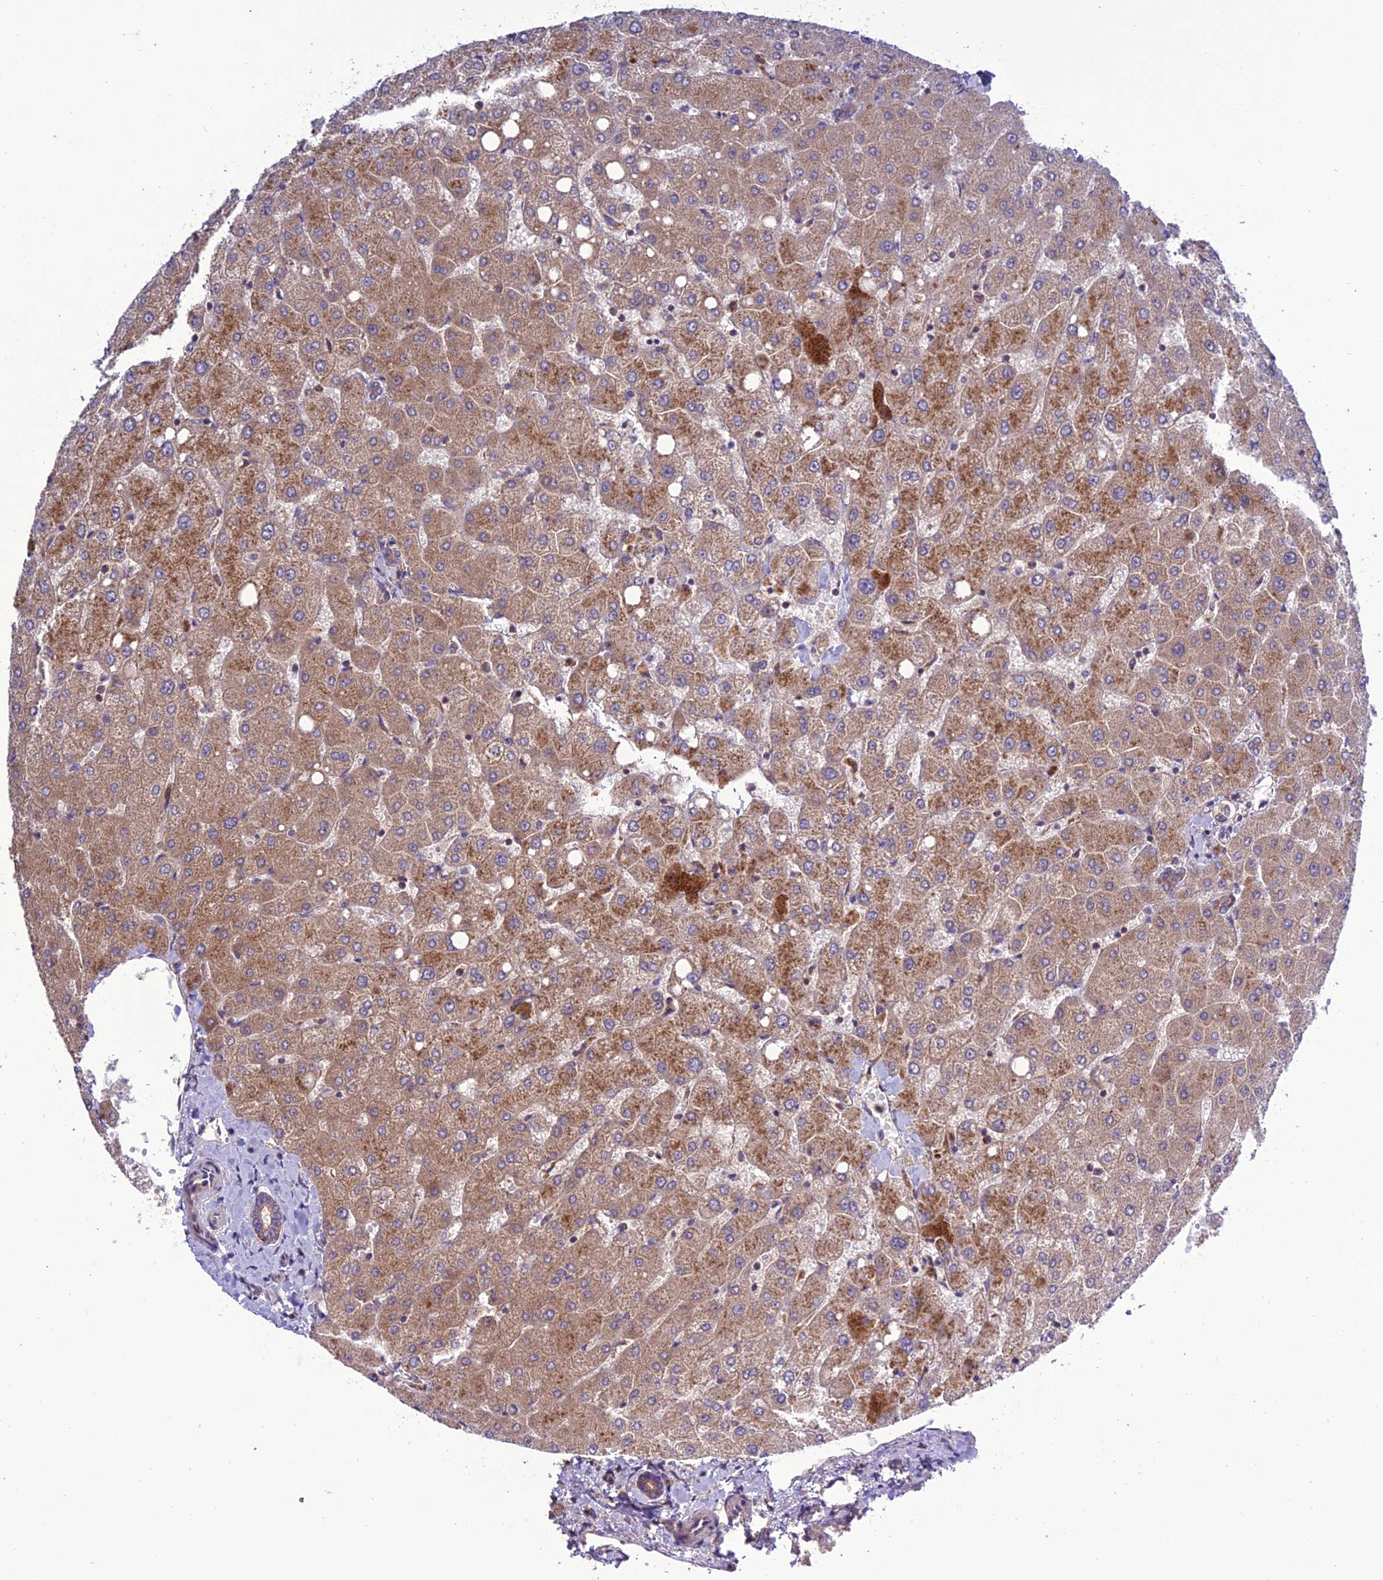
{"staining": {"intensity": "weak", "quantity": ">75%", "location": "cytoplasmic/membranous"}, "tissue": "liver", "cell_type": "Cholangiocytes", "image_type": "normal", "snomed": [{"axis": "morphology", "description": "Normal tissue, NOS"}, {"axis": "topography", "description": "Liver"}], "caption": "Cholangiocytes reveal weak cytoplasmic/membranous expression in about >75% of cells in benign liver.", "gene": "MRPS9", "patient": {"sex": "female", "age": 54}}